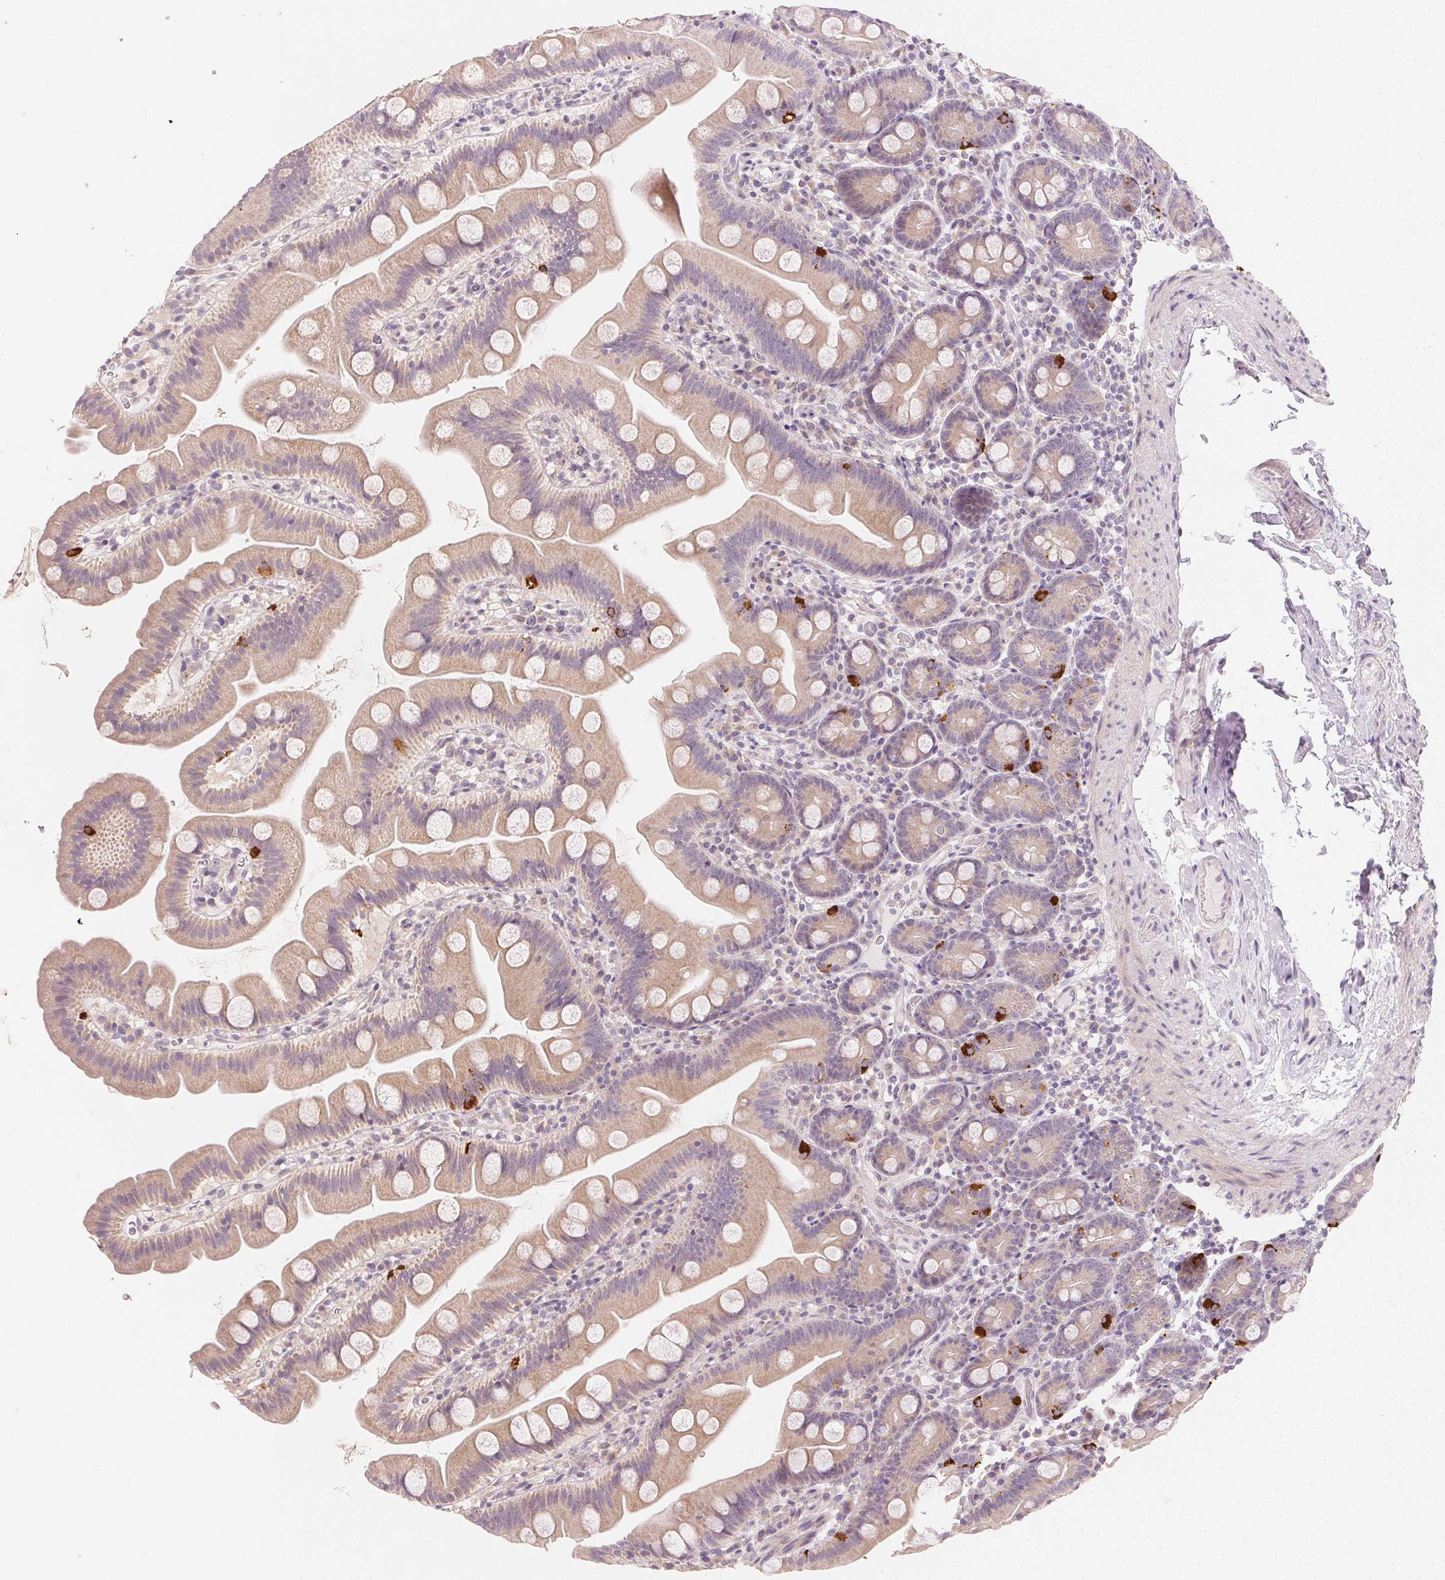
{"staining": {"intensity": "strong", "quantity": "<25%", "location": "cytoplasmic/membranous"}, "tissue": "small intestine", "cell_type": "Glandular cells", "image_type": "normal", "snomed": [{"axis": "morphology", "description": "Normal tissue, NOS"}, {"axis": "topography", "description": "Small intestine"}], "caption": "Immunohistochemical staining of normal human small intestine shows strong cytoplasmic/membranous protein expression in approximately <25% of glandular cells. The staining was performed using DAB, with brown indicating positive protein expression. Nuclei are stained blue with hematoxylin.", "gene": "MYBL1", "patient": {"sex": "female", "age": 68}}